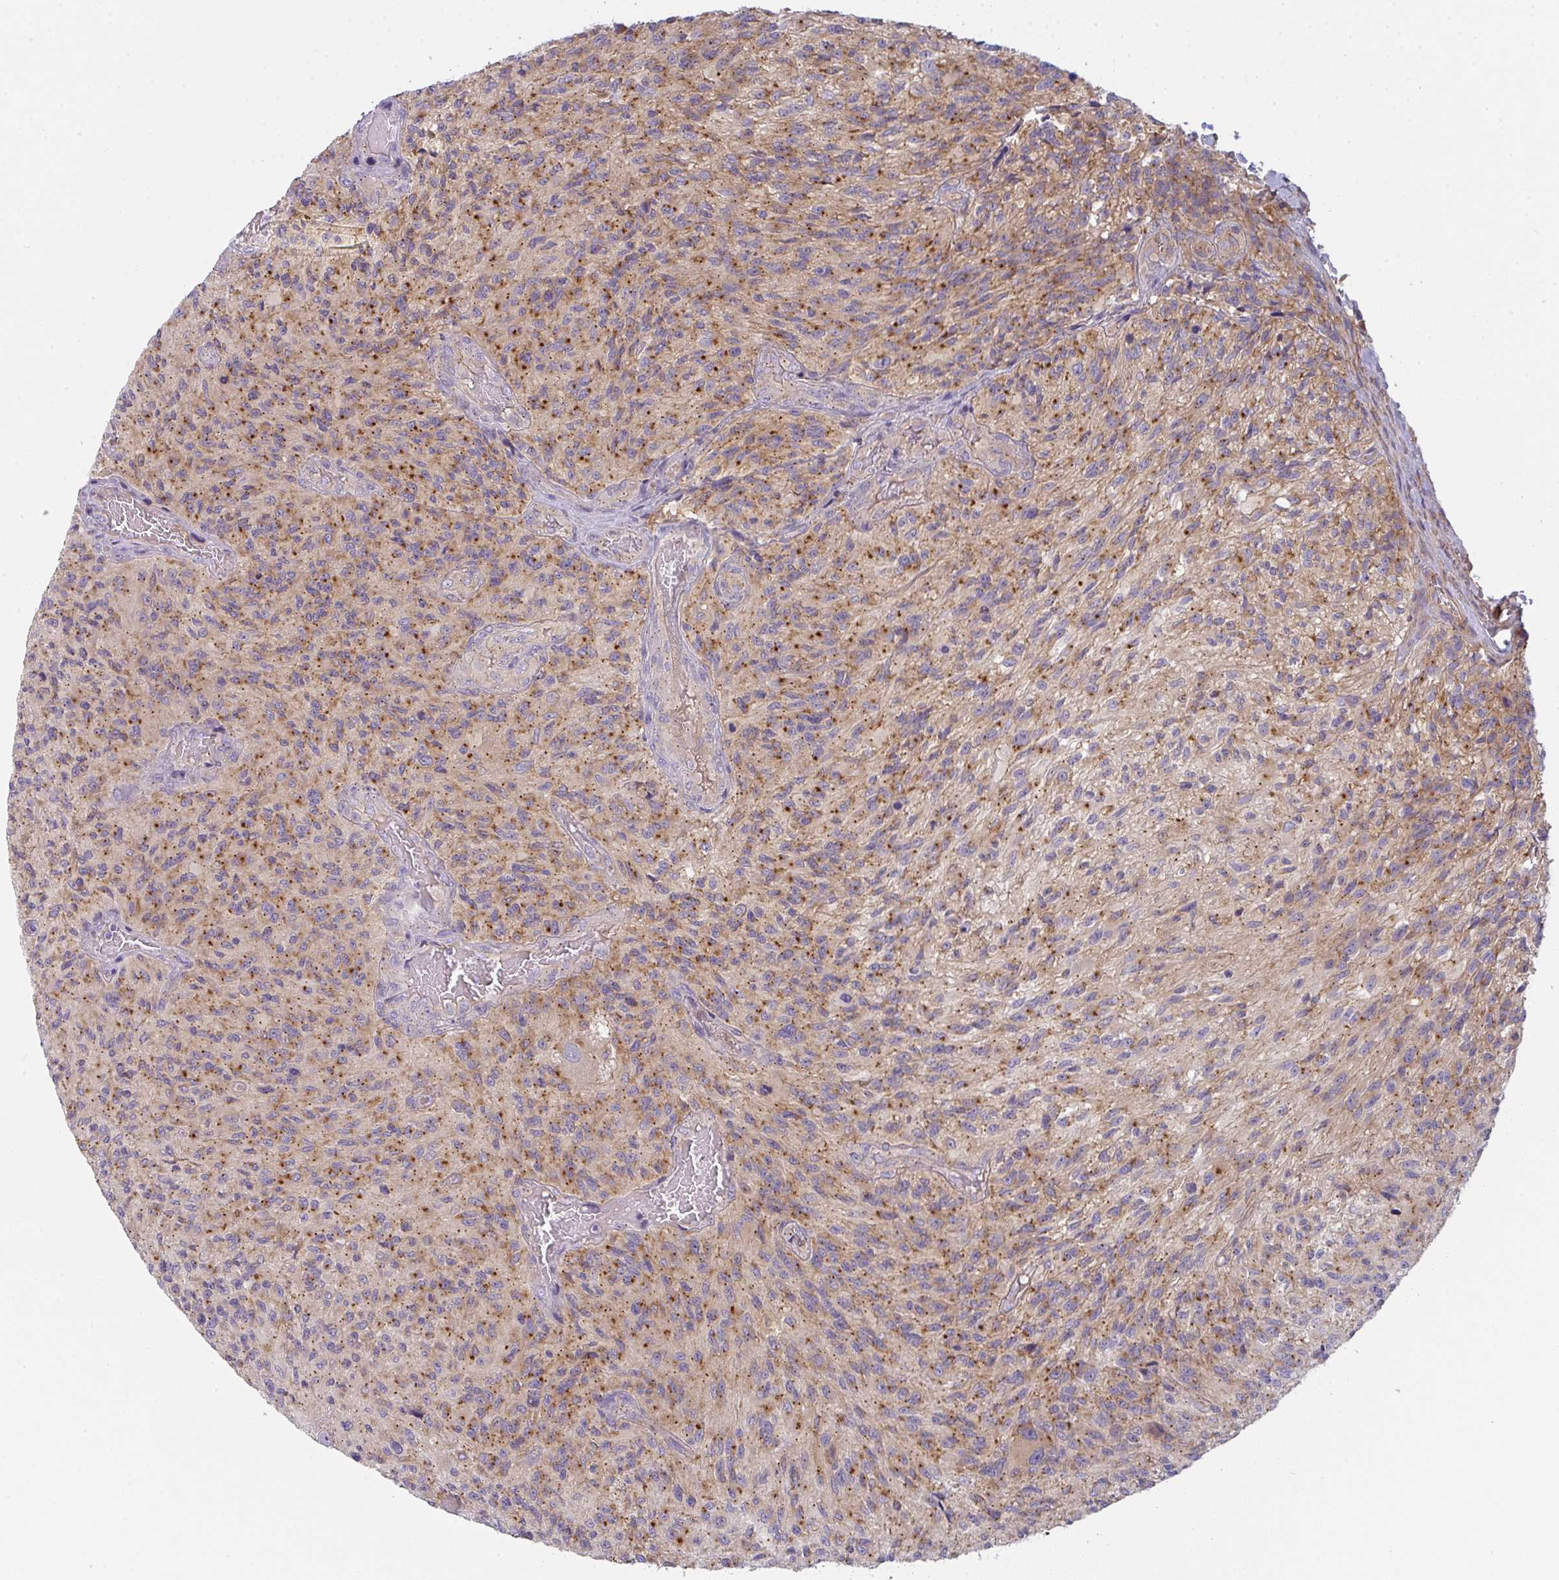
{"staining": {"intensity": "moderate", "quantity": "25%-75%", "location": "cytoplasmic/membranous"}, "tissue": "glioma", "cell_type": "Tumor cells", "image_type": "cancer", "snomed": [{"axis": "morphology", "description": "Normal tissue, NOS"}, {"axis": "morphology", "description": "Glioma, malignant, High grade"}, {"axis": "topography", "description": "Cerebral cortex"}], "caption": "A medium amount of moderate cytoplasmic/membranous positivity is seen in about 25%-75% of tumor cells in malignant glioma (high-grade) tissue. (DAB IHC, brown staining for protein, blue staining for nuclei).", "gene": "SNX5", "patient": {"sex": "male", "age": 56}}